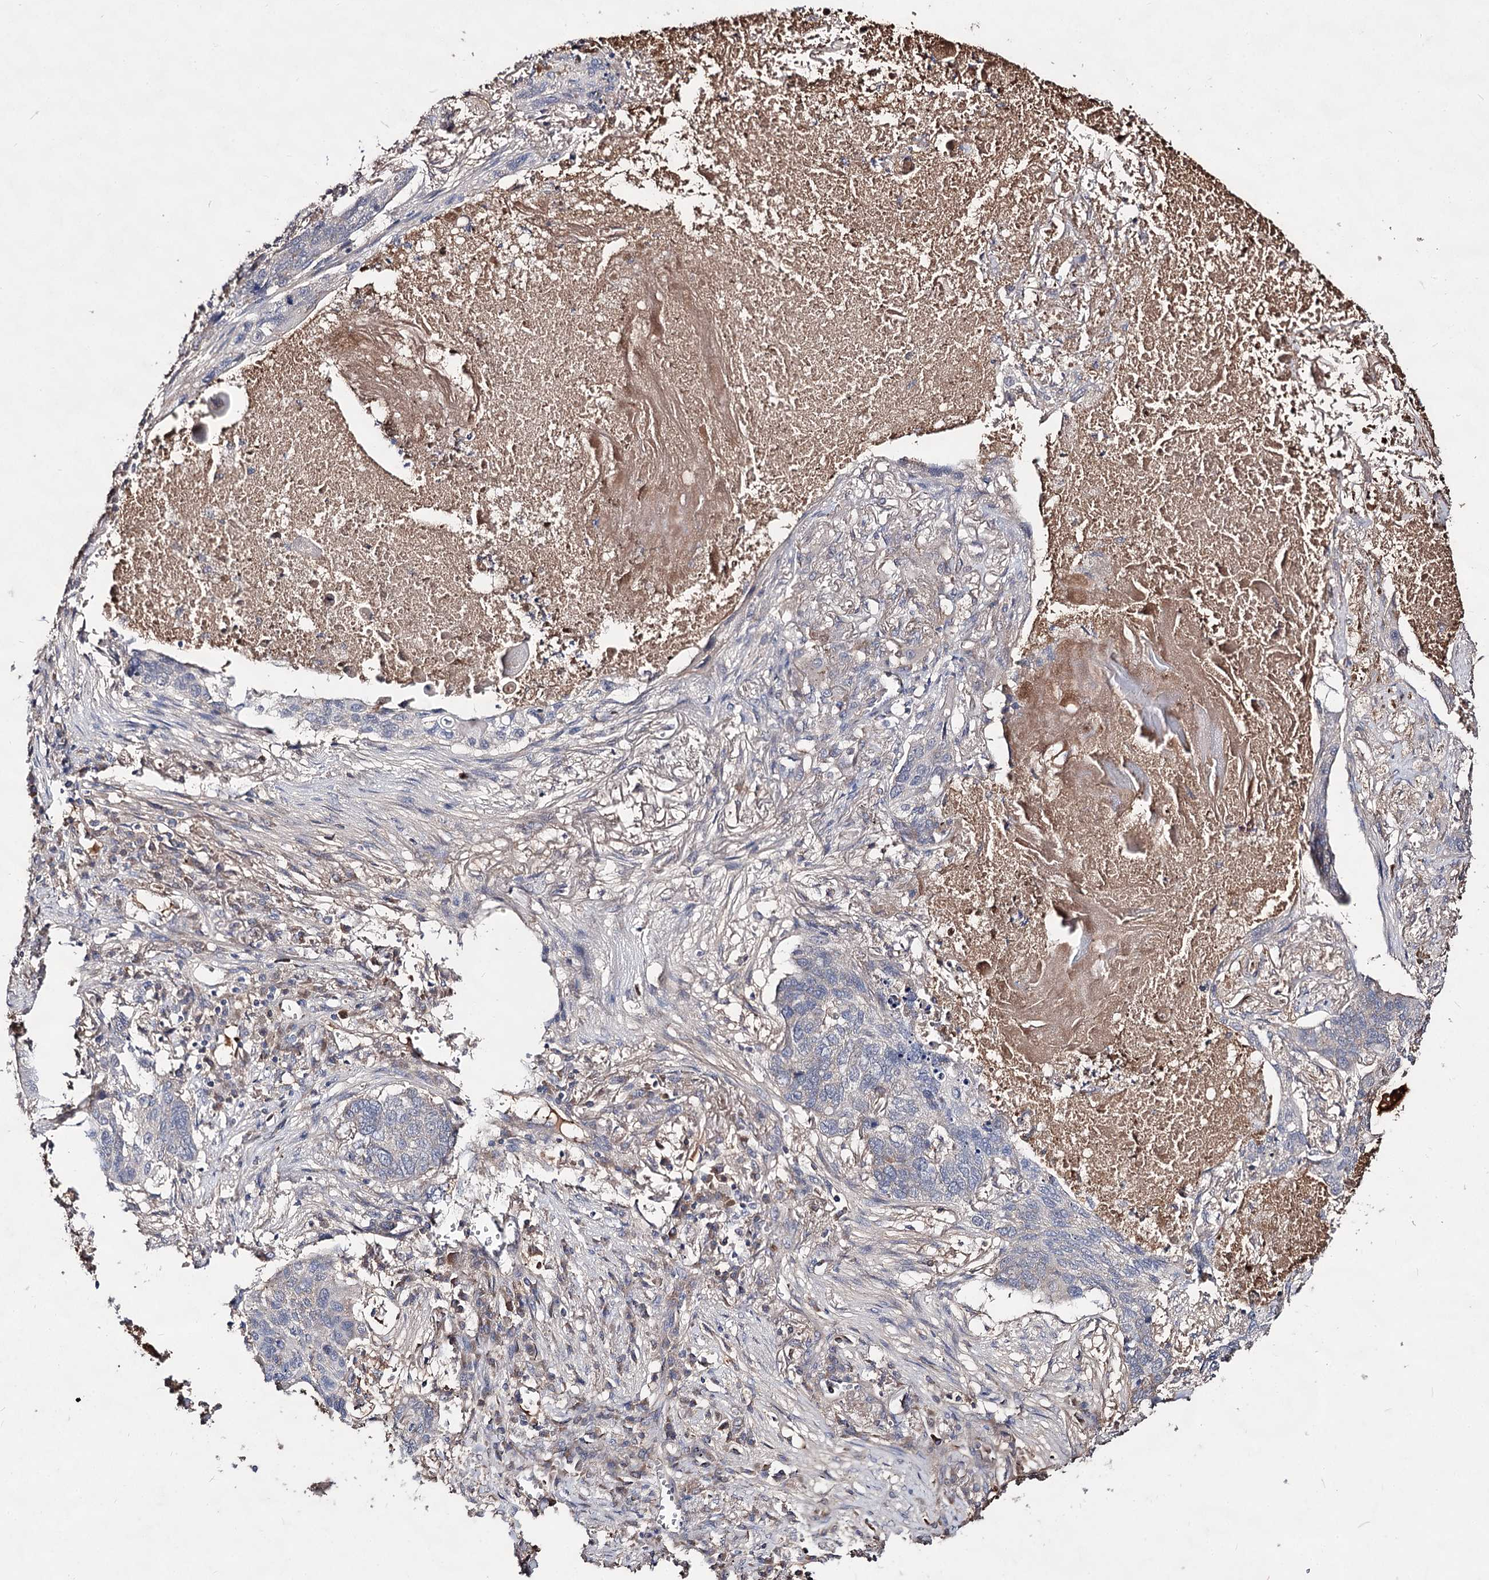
{"staining": {"intensity": "negative", "quantity": "none", "location": "none"}, "tissue": "lung cancer", "cell_type": "Tumor cells", "image_type": "cancer", "snomed": [{"axis": "morphology", "description": "Squamous cell carcinoma, NOS"}, {"axis": "topography", "description": "Lung"}], "caption": "Tumor cells show no significant protein expression in lung squamous cell carcinoma.", "gene": "ARFIP2", "patient": {"sex": "female", "age": 63}}